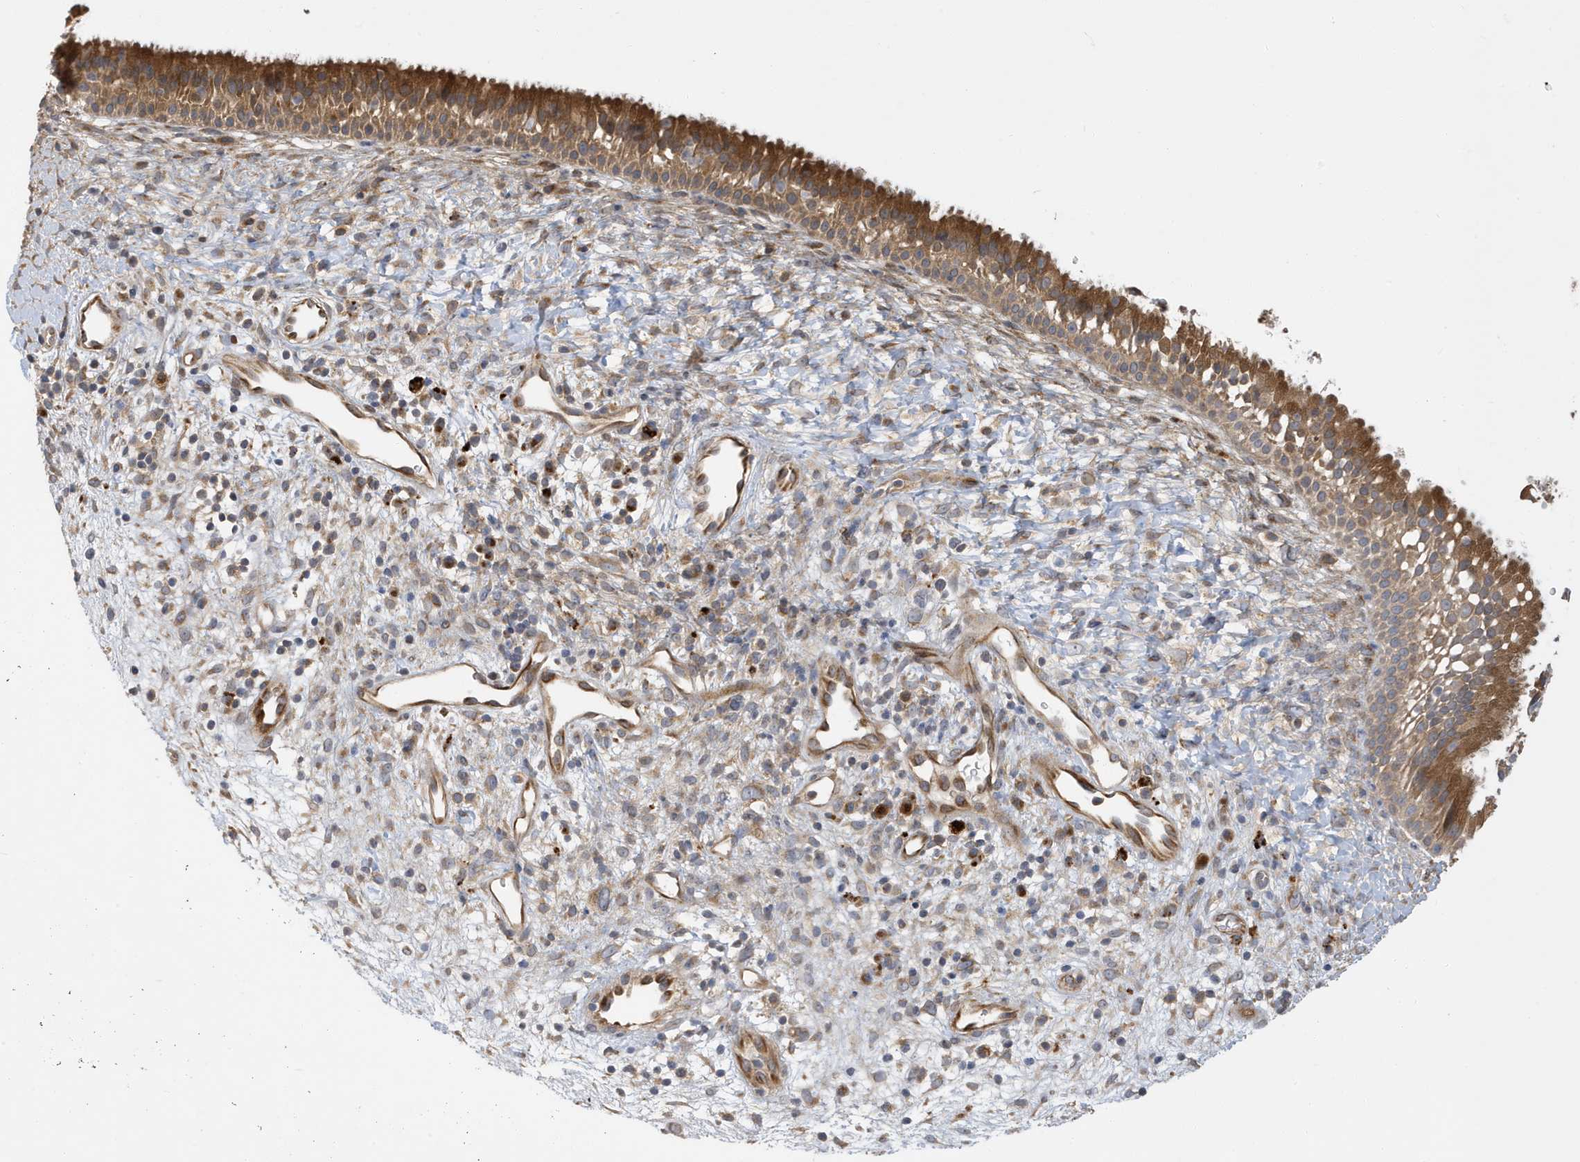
{"staining": {"intensity": "moderate", "quantity": ">75%", "location": "cytoplasmic/membranous"}, "tissue": "nasopharynx", "cell_type": "Respiratory epithelial cells", "image_type": "normal", "snomed": [{"axis": "morphology", "description": "Normal tissue, NOS"}, {"axis": "topography", "description": "Nasopharynx"}], "caption": "An image of nasopharynx stained for a protein reveals moderate cytoplasmic/membranous brown staining in respiratory epithelial cells. (DAB IHC, brown staining for protein, blue staining for nuclei).", "gene": "LAPTM4A", "patient": {"sex": "male", "age": 22}}